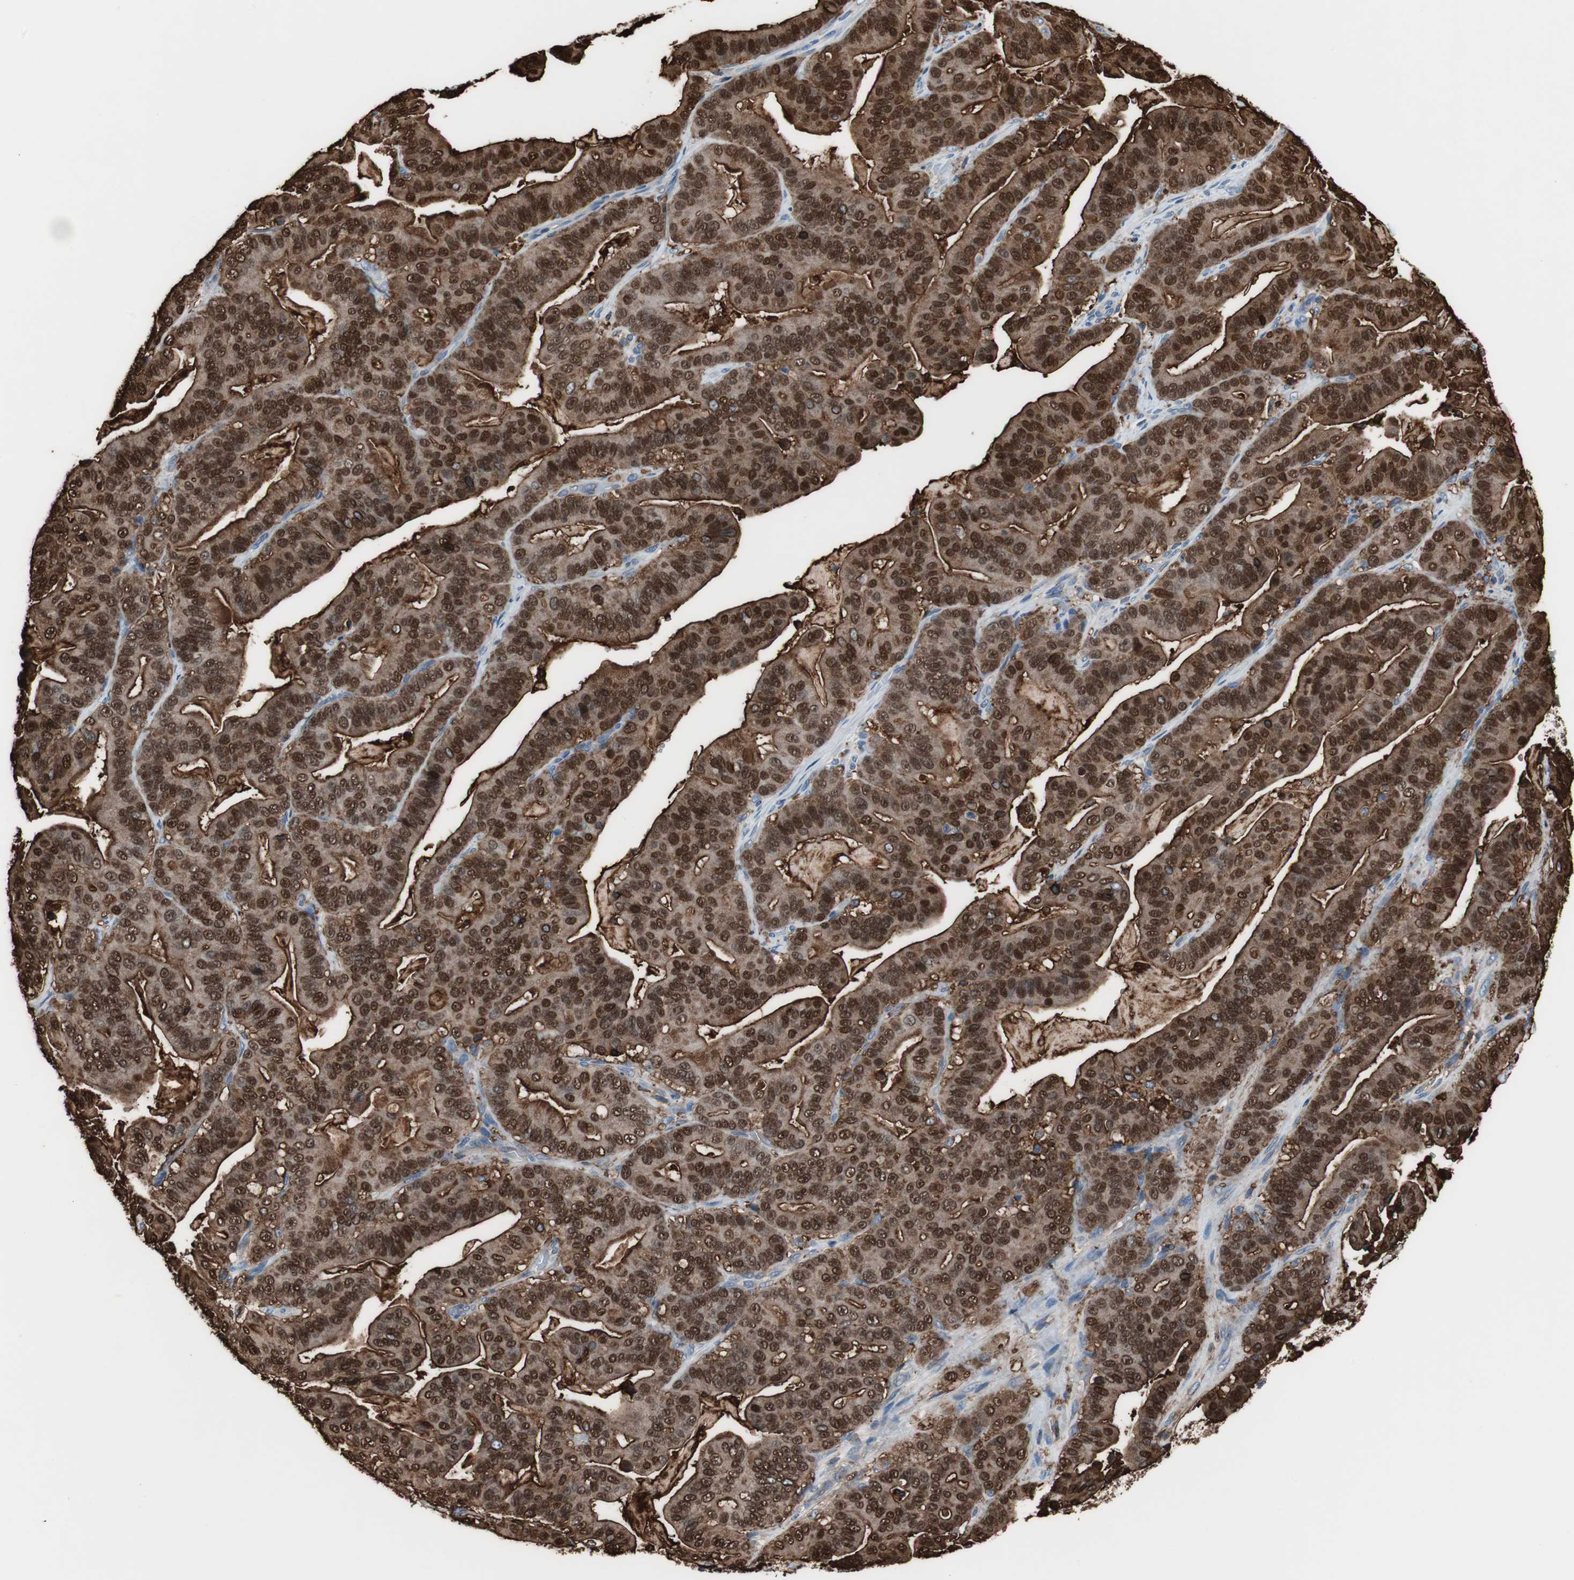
{"staining": {"intensity": "strong", "quantity": ">75%", "location": "cytoplasmic/membranous,nuclear"}, "tissue": "pancreatic cancer", "cell_type": "Tumor cells", "image_type": "cancer", "snomed": [{"axis": "morphology", "description": "Adenocarcinoma, NOS"}, {"axis": "topography", "description": "Pancreas"}], "caption": "A brown stain labels strong cytoplasmic/membranous and nuclear staining of a protein in human pancreatic adenocarcinoma tumor cells.", "gene": "ANXA4", "patient": {"sex": "male", "age": 63}}